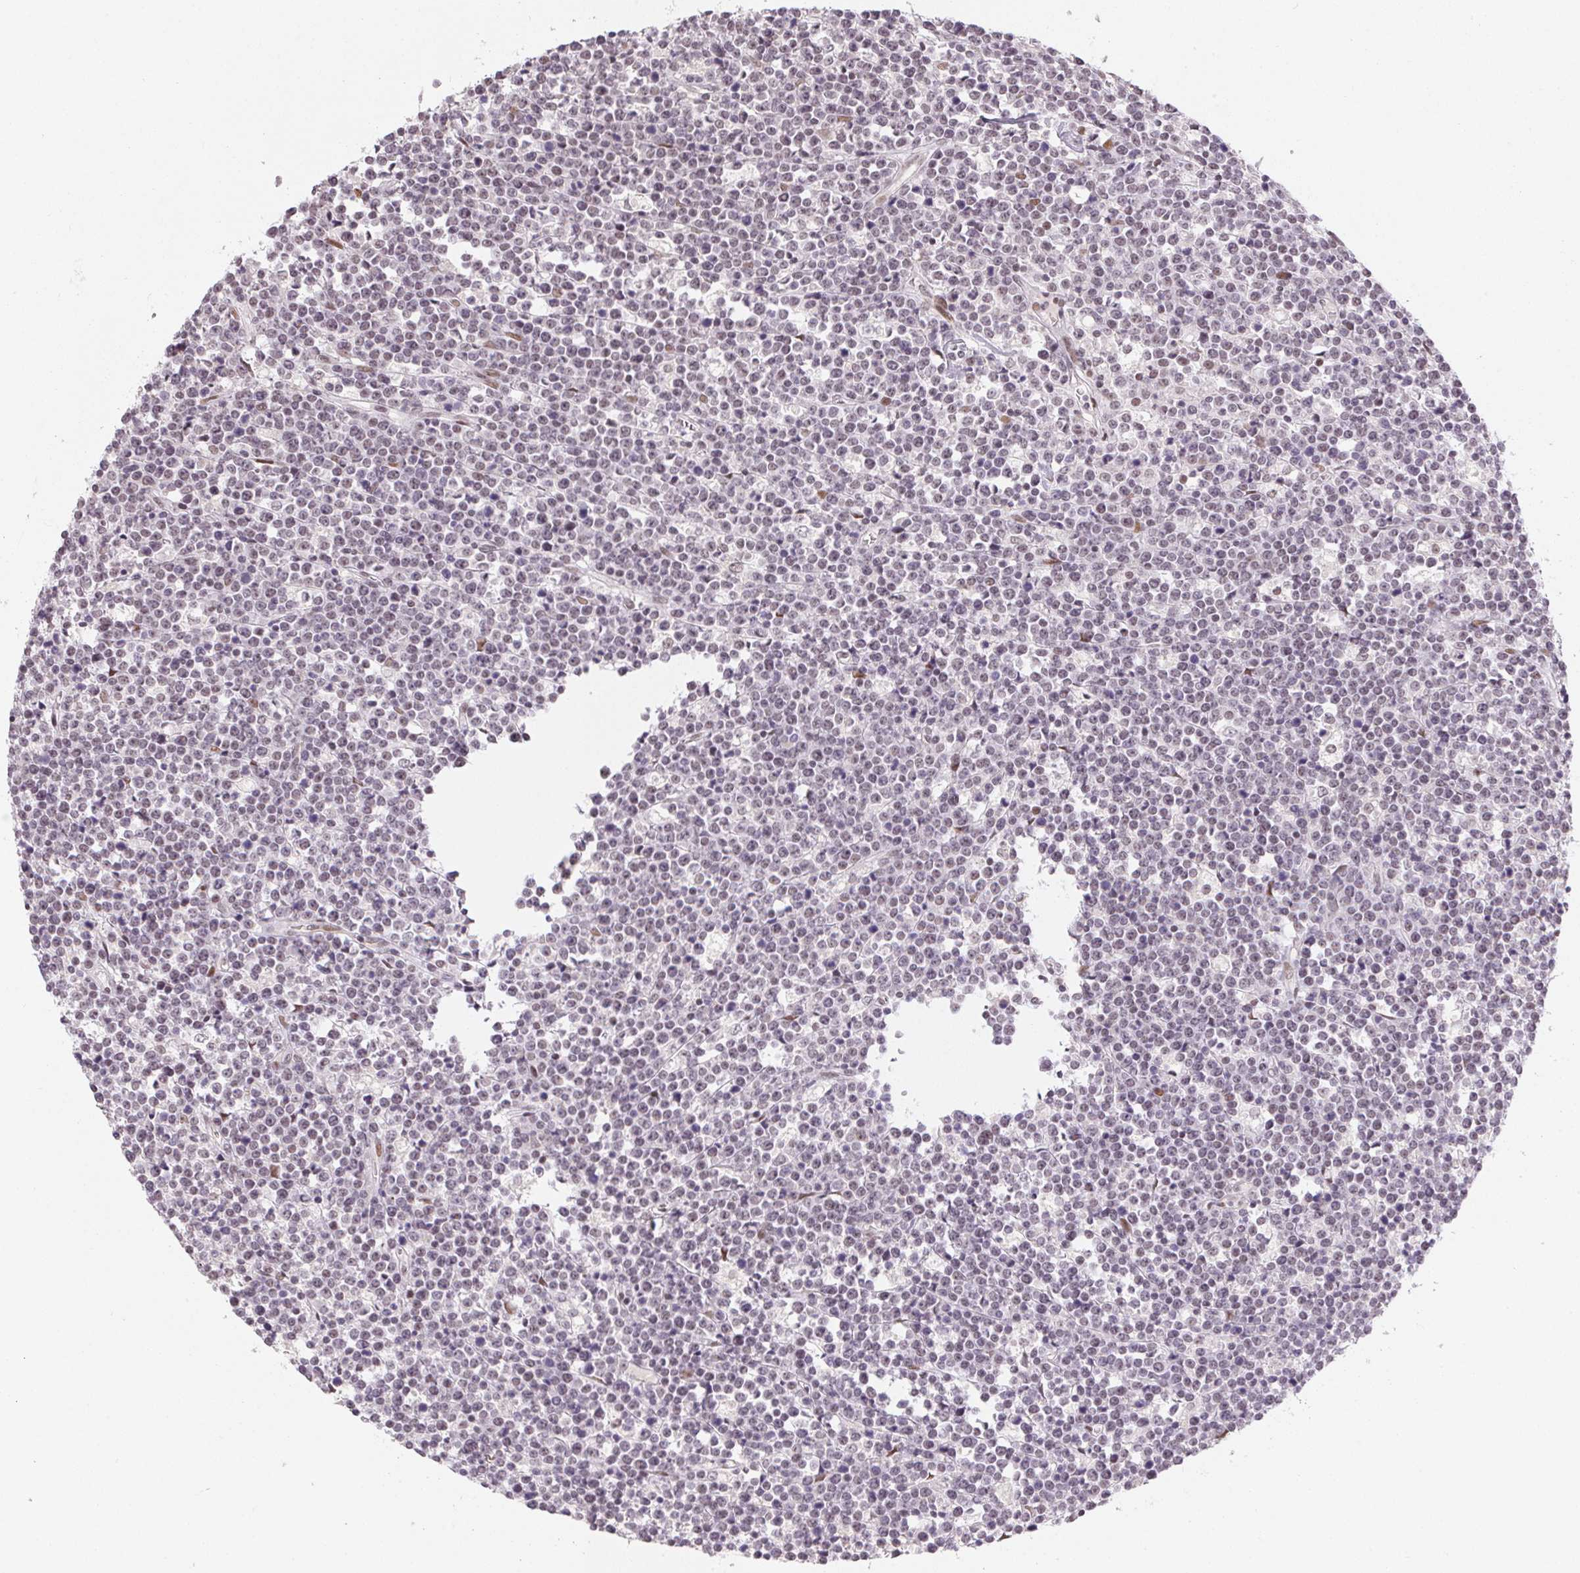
{"staining": {"intensity": "negative", "quantity": "none", "location": "none"}, "tissue": "lymphoma", "cell_type": "Tumor cells", "image_type": "cancer", "snomed": [{"axis": "morphology", "description": "Malignant lymphoma, non-Hodgkin's type, High grade"}, {"axis": "topography", "description": "Ovary"}], "caption": "Immunohistochemistry (IHC) of human lymphoma exhibits no positivity in tumor cells. (Immunohistochemistry (IHC), brightfield microscopy, high magnification).", "gene": "KDM4D", "patient": {"sex": "female", "age": 56}}